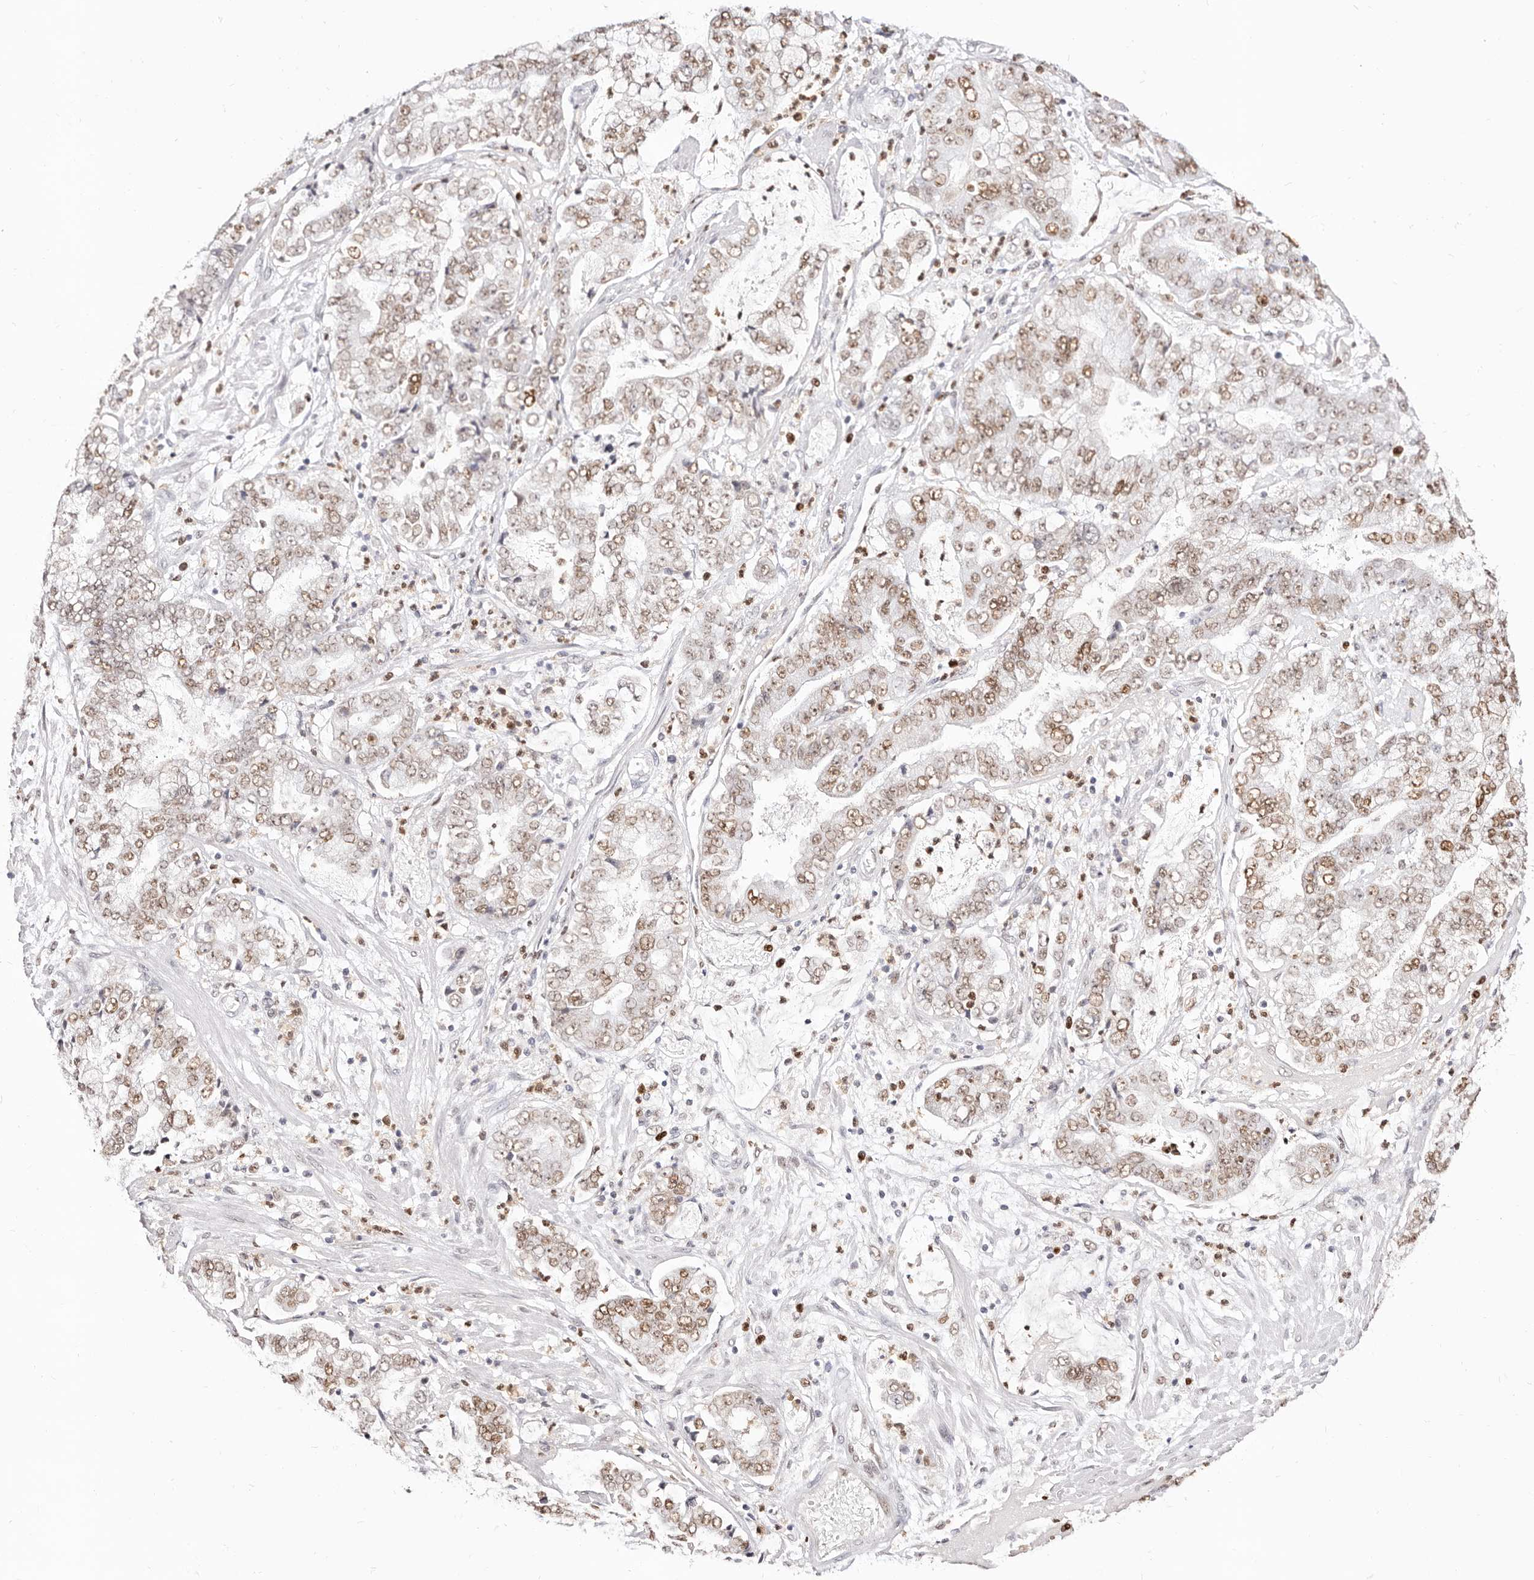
{"staining": {"intensity": "moderate", "quantity": ">75%", "location": "nuclear"}, "tissue": "stomach cancer", "cell_type": "Tumor cells", "image_type": "cancer", "snomed": [{"axis": "morphology", "description": "Adenocarcinoma, NOS"}, {"axis": "topography", "description": "Stomach"}], "caption": "Brown immunohistochemical staining in stomach cancer (adenocarcinoma) reveals moderate nuclear expression in approximately >75% of tumor cells. (IHC, brightfield microscopy, high magnification).", "gene": "TKT", "patient": {"sex": "male", "age": 76}}